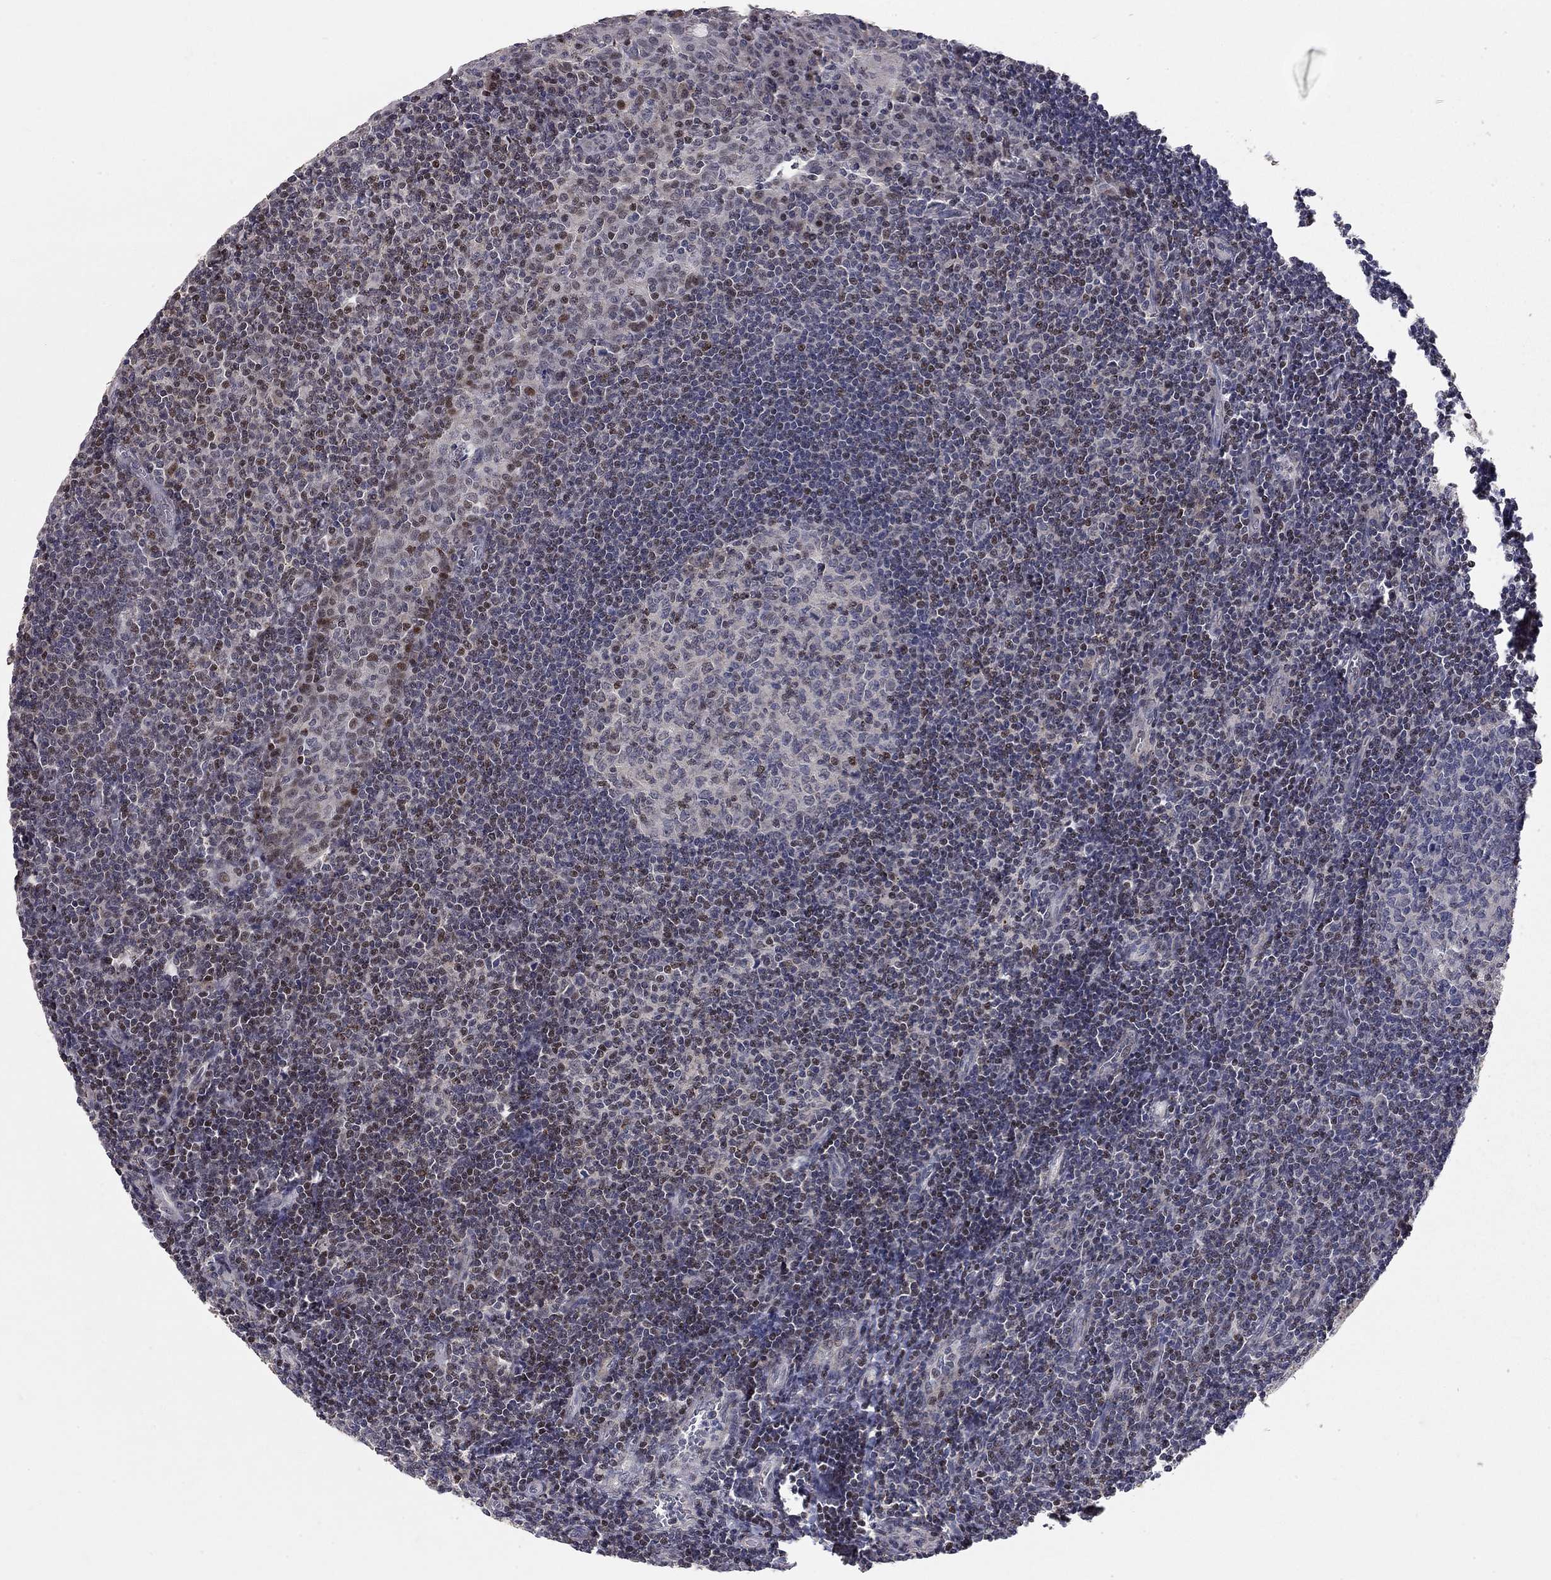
{"staining": {"intensity": "moderate", "quantity": "<25%", "location": "nuclear"}, "tissue": "tonsil", "cell_type": "Germinal center cells", "image_type": "normal", "snomed": [{"axis": "morphology", "description": "Normal tissue, NOS"}, {"axis": "topography", "description": "Tonsil"}], "caption": "A low amount of moderate nuclear expression is seen in about <25% of germinal center cells in benign tonsil.", "gene": "HDAC3", "patient": {"sex": "female", "age": 13}}